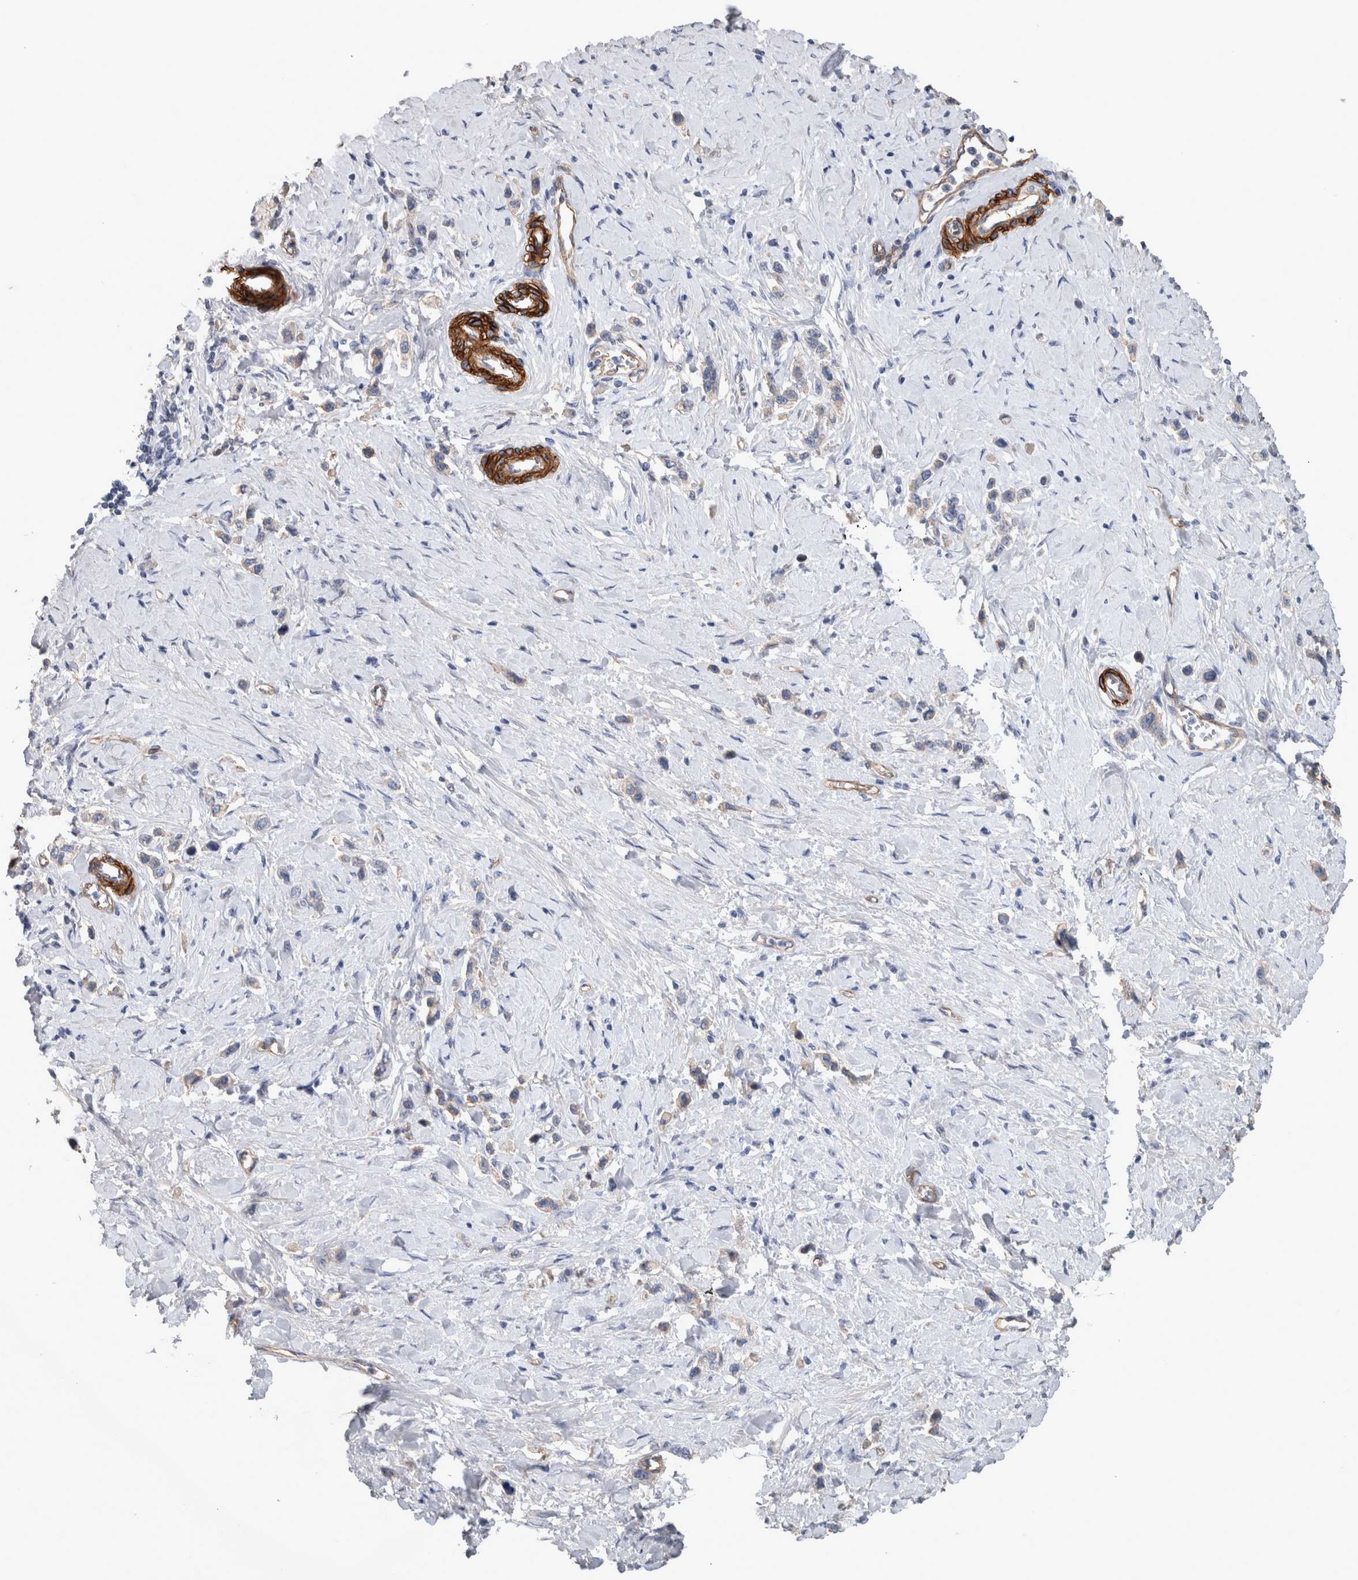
{"staining": {"intensity": "negative", "quantity": "none", "location": "none"}, "tissue": "stomach cancer", "cell_type": "Tumor cells", "image_type": "cancer", "snomed": [{"axis": "morphology", "description": "Adenocarcinoma, NOS"}, {"axis": "topography", "description": "Stomach"}], "caption": "This is an immunohistochemistry micrograph of stomach adenocarcinoma. There is no expression in tumor cells.", "gene": "BCAM", "patient": {"sex": "female", "age": 65}}